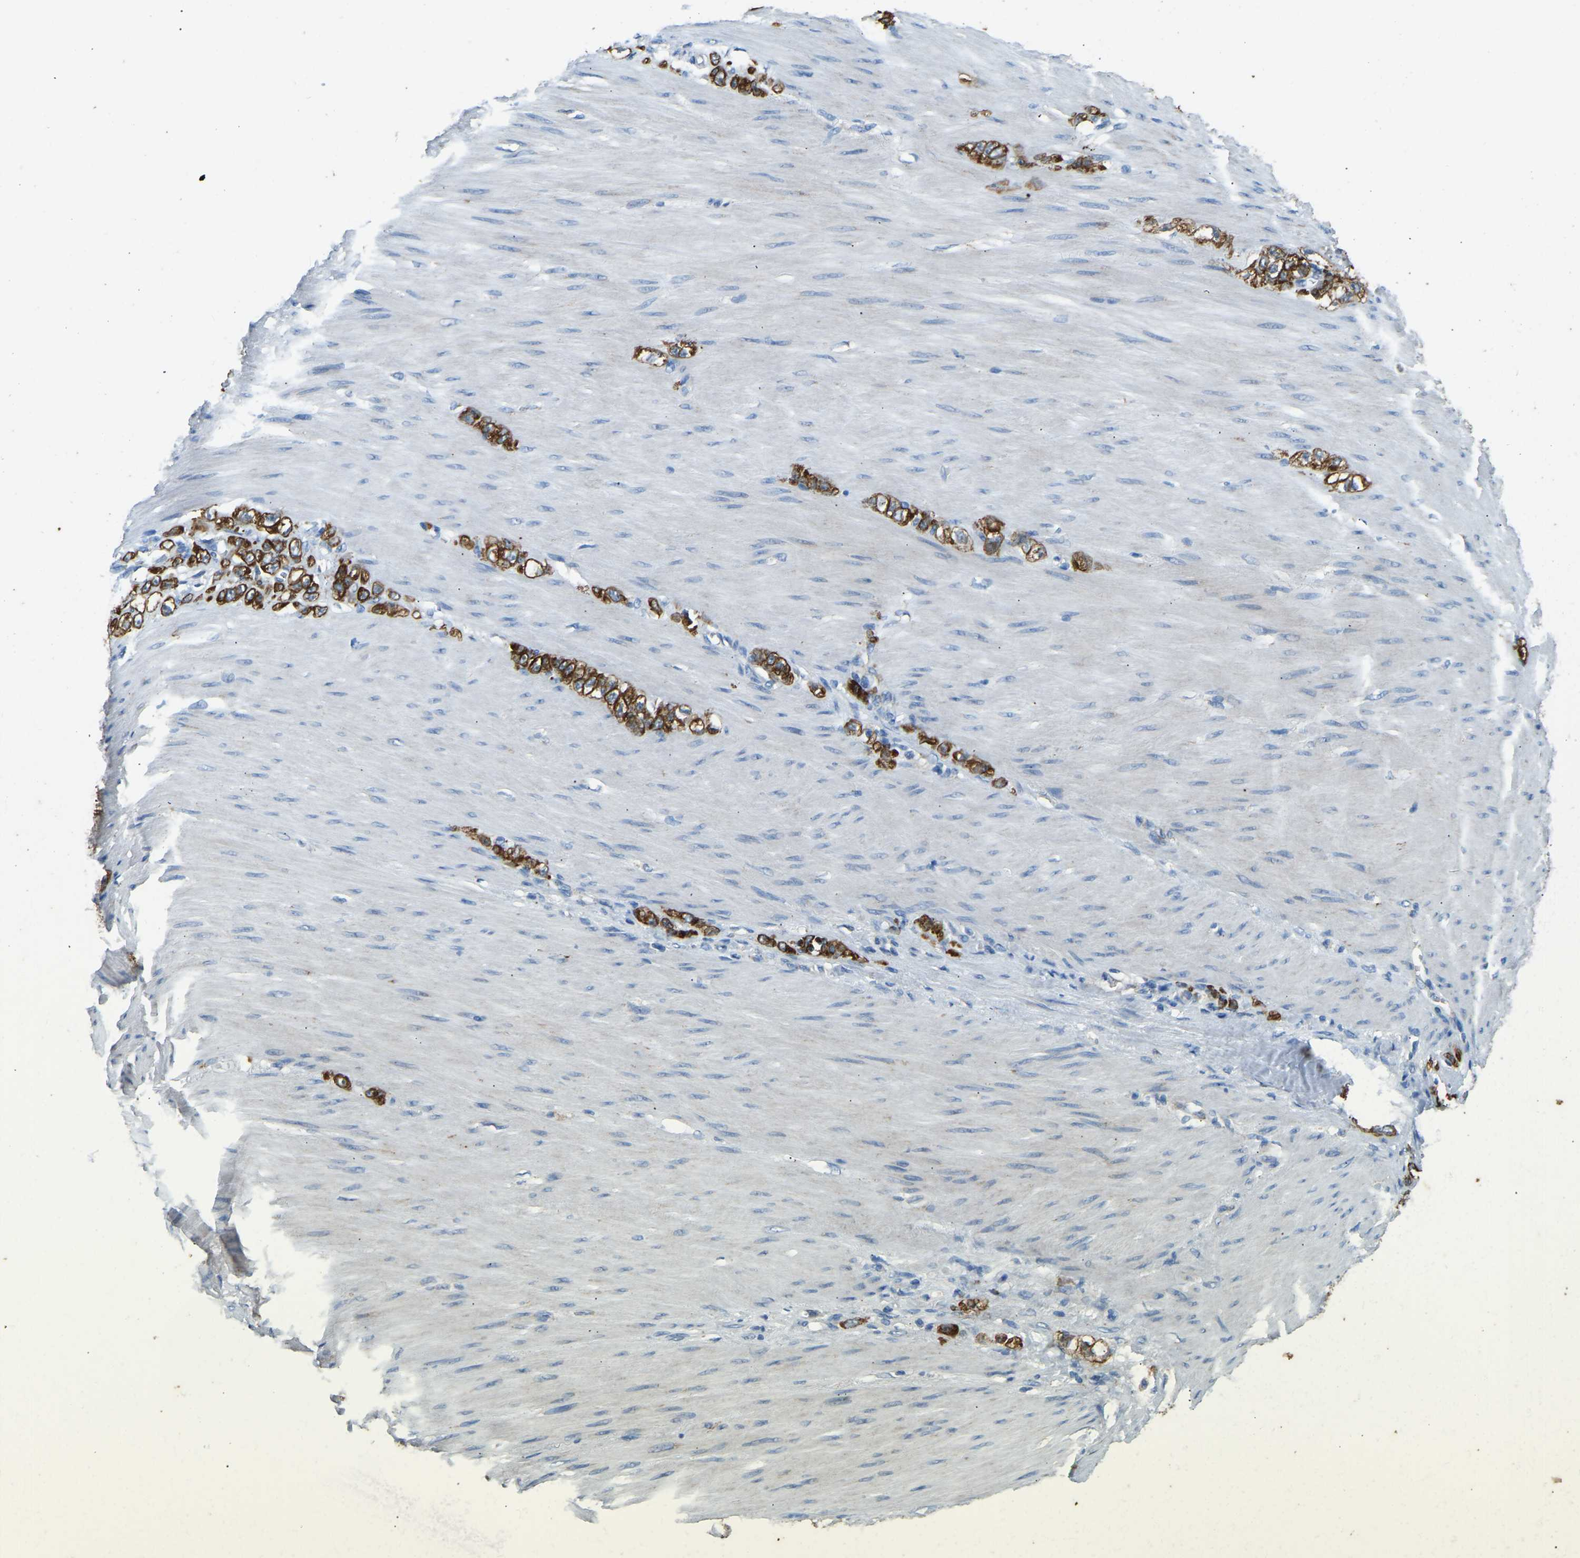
{"staining": {"intensity": "strong", "quantity": ">75%", "location": "cytoplasmic/membranous"}, "tissue": "stomach cancer", "cell_type": "Tumor cells", "image_type": "cancer", "snomed": [{"axis": "morphology", "description": "Normal tissue, NOS"}, {"axis": "morphology", "description": "Adenocarcinoma, NOS"}, {"axis": "topography", "description": "Stomach"}], "caption": "A high amount of strong cytoplasmic/membranous expression is seen in approximately >75% of tumor cells in adenocarcinoma (stomach) tissue.", "gene": "ZNF200", "patient": {"sex": "male", "age": 82}}